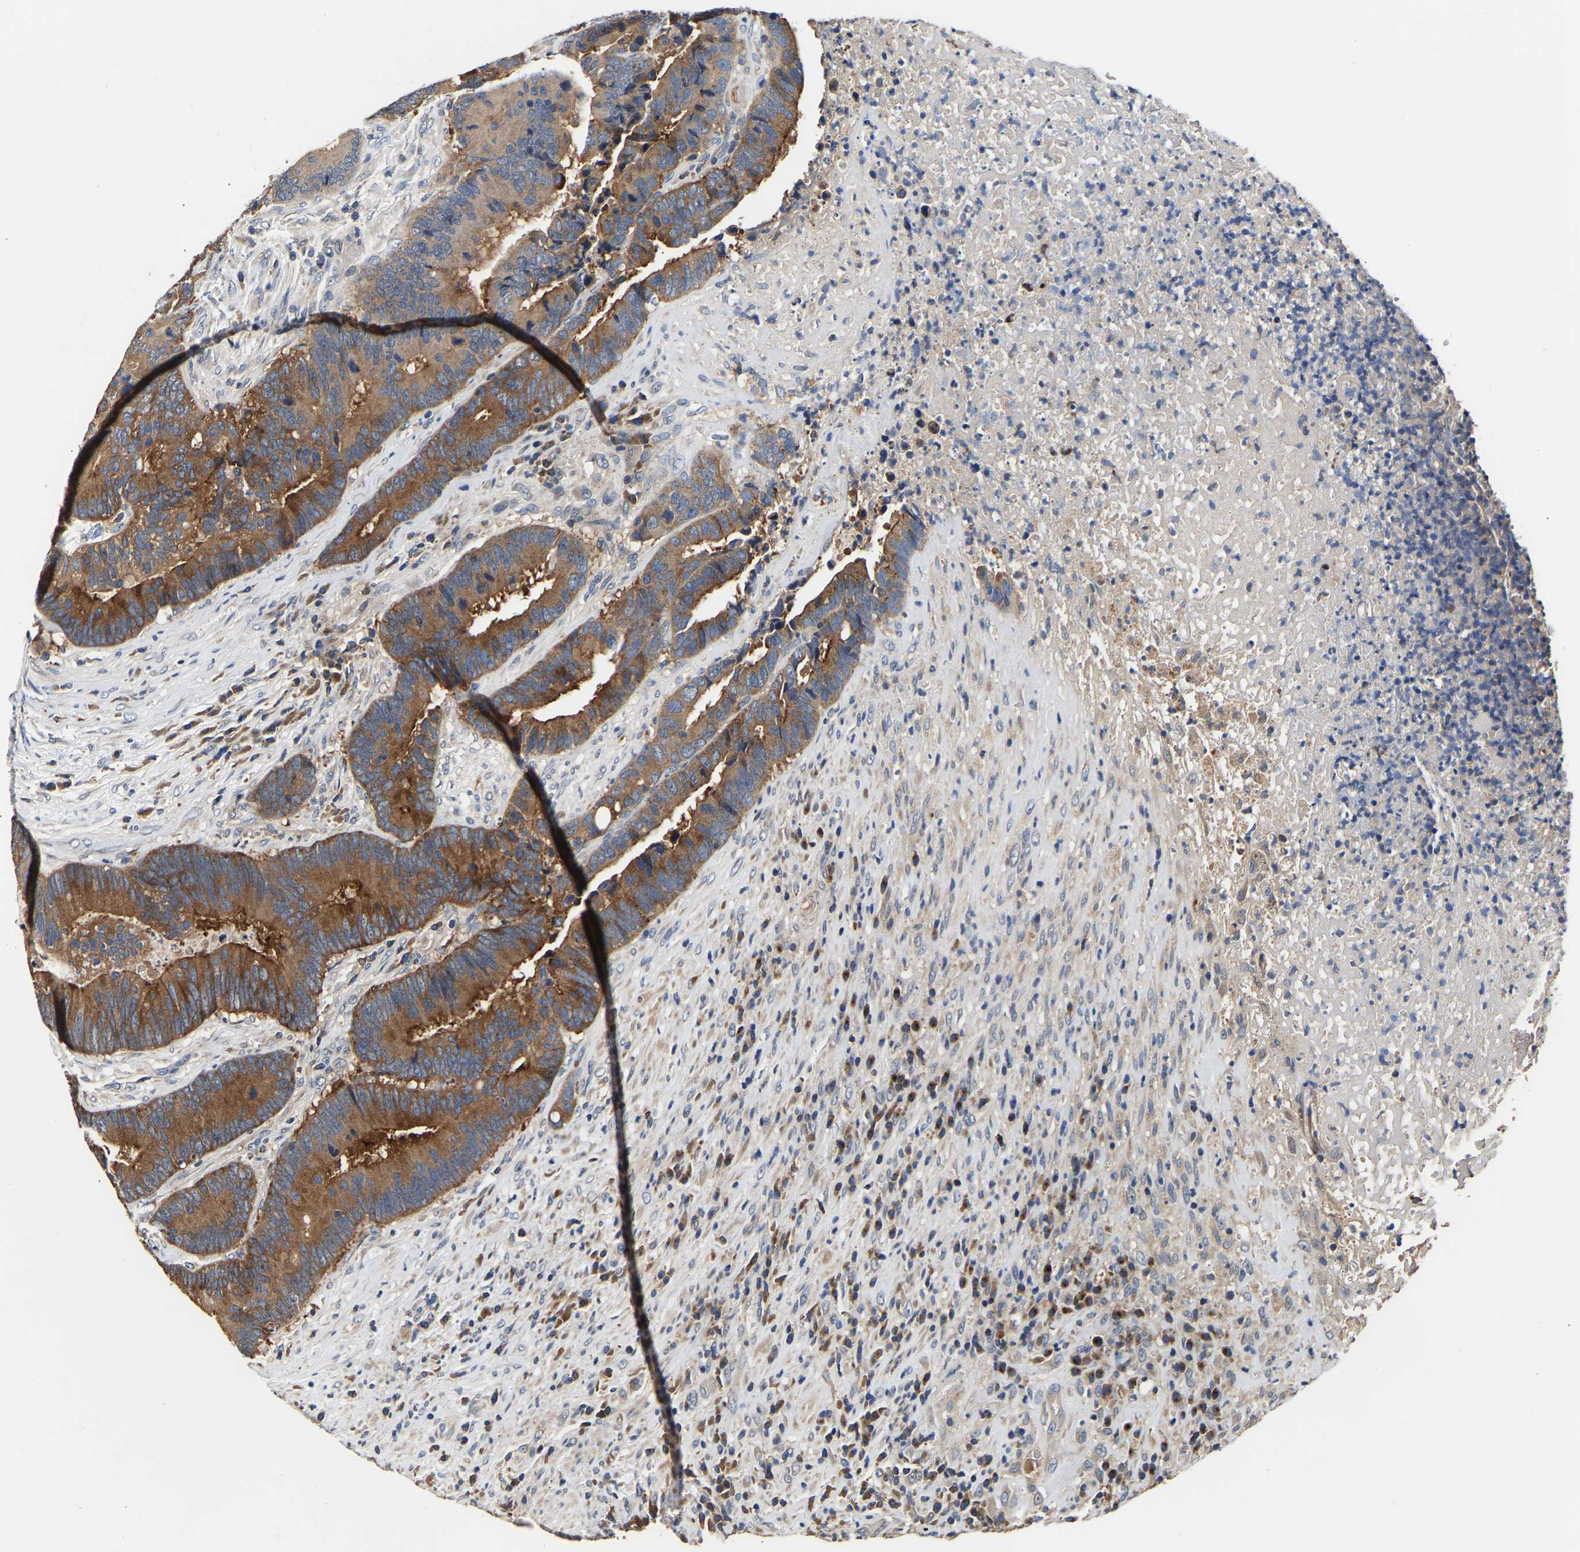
{"staining": {"intensity": "moderate", "quantity": ">75%", "location": "cytoplasmic/membranous"}, "tissue": "colorectal cancer", "cell_type": "Tumor cells", "image_type": "cancer", "snomed": [{"axis": "morphology", "description": "Adenocarcinoma, NOS"}, {"axis": "topography", "description": "Rectum"}], "caption": "Colorectal cancer stained with immunohistochemistry reveals moderate cytoplasmic/membranous positivity in about >75% of tumor cells.", "gene": "LRBA", "patient": {"sex": "female", "age": 89}}